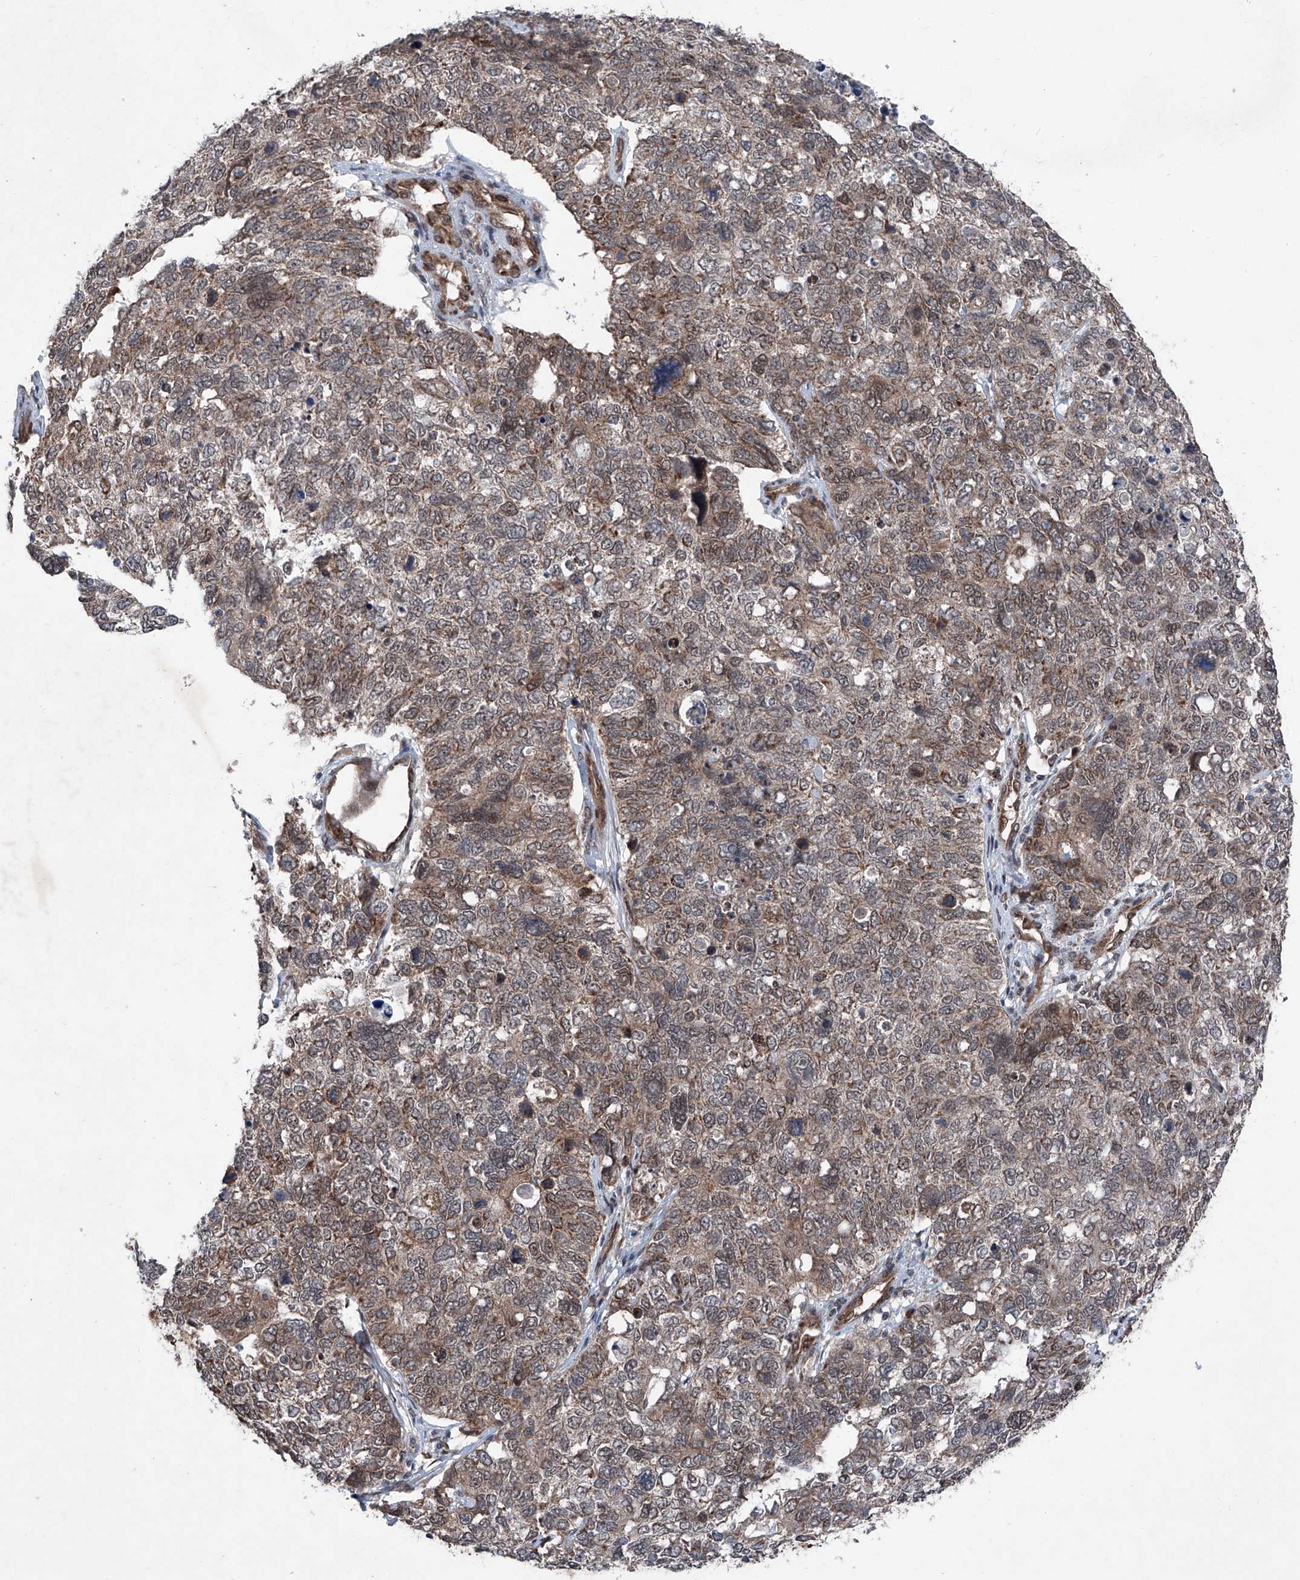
{"staining": {"intensity": "moderate", "quantity": ">75%", "location": "cytoplasmic/membranous"}, "tissue": "cervical cancer", "cell_type": "Tumor cells", "image_type": "cancer", "snomed": [{"axis": "morphology", "description": "Squamous cell carcinoma, NOS"}, {"axis": "topography", "description": "Cervix"}], "caption": "Tumor cells show medium levels of moderate cytoplasmic/membranous expression in approximately >75% of cells in cervical cancer. (brown staining indicates protein expression, while blue staining denotes nuclei).", "gene": "COA7", "patient": {"sex": "female", "age": 63}}